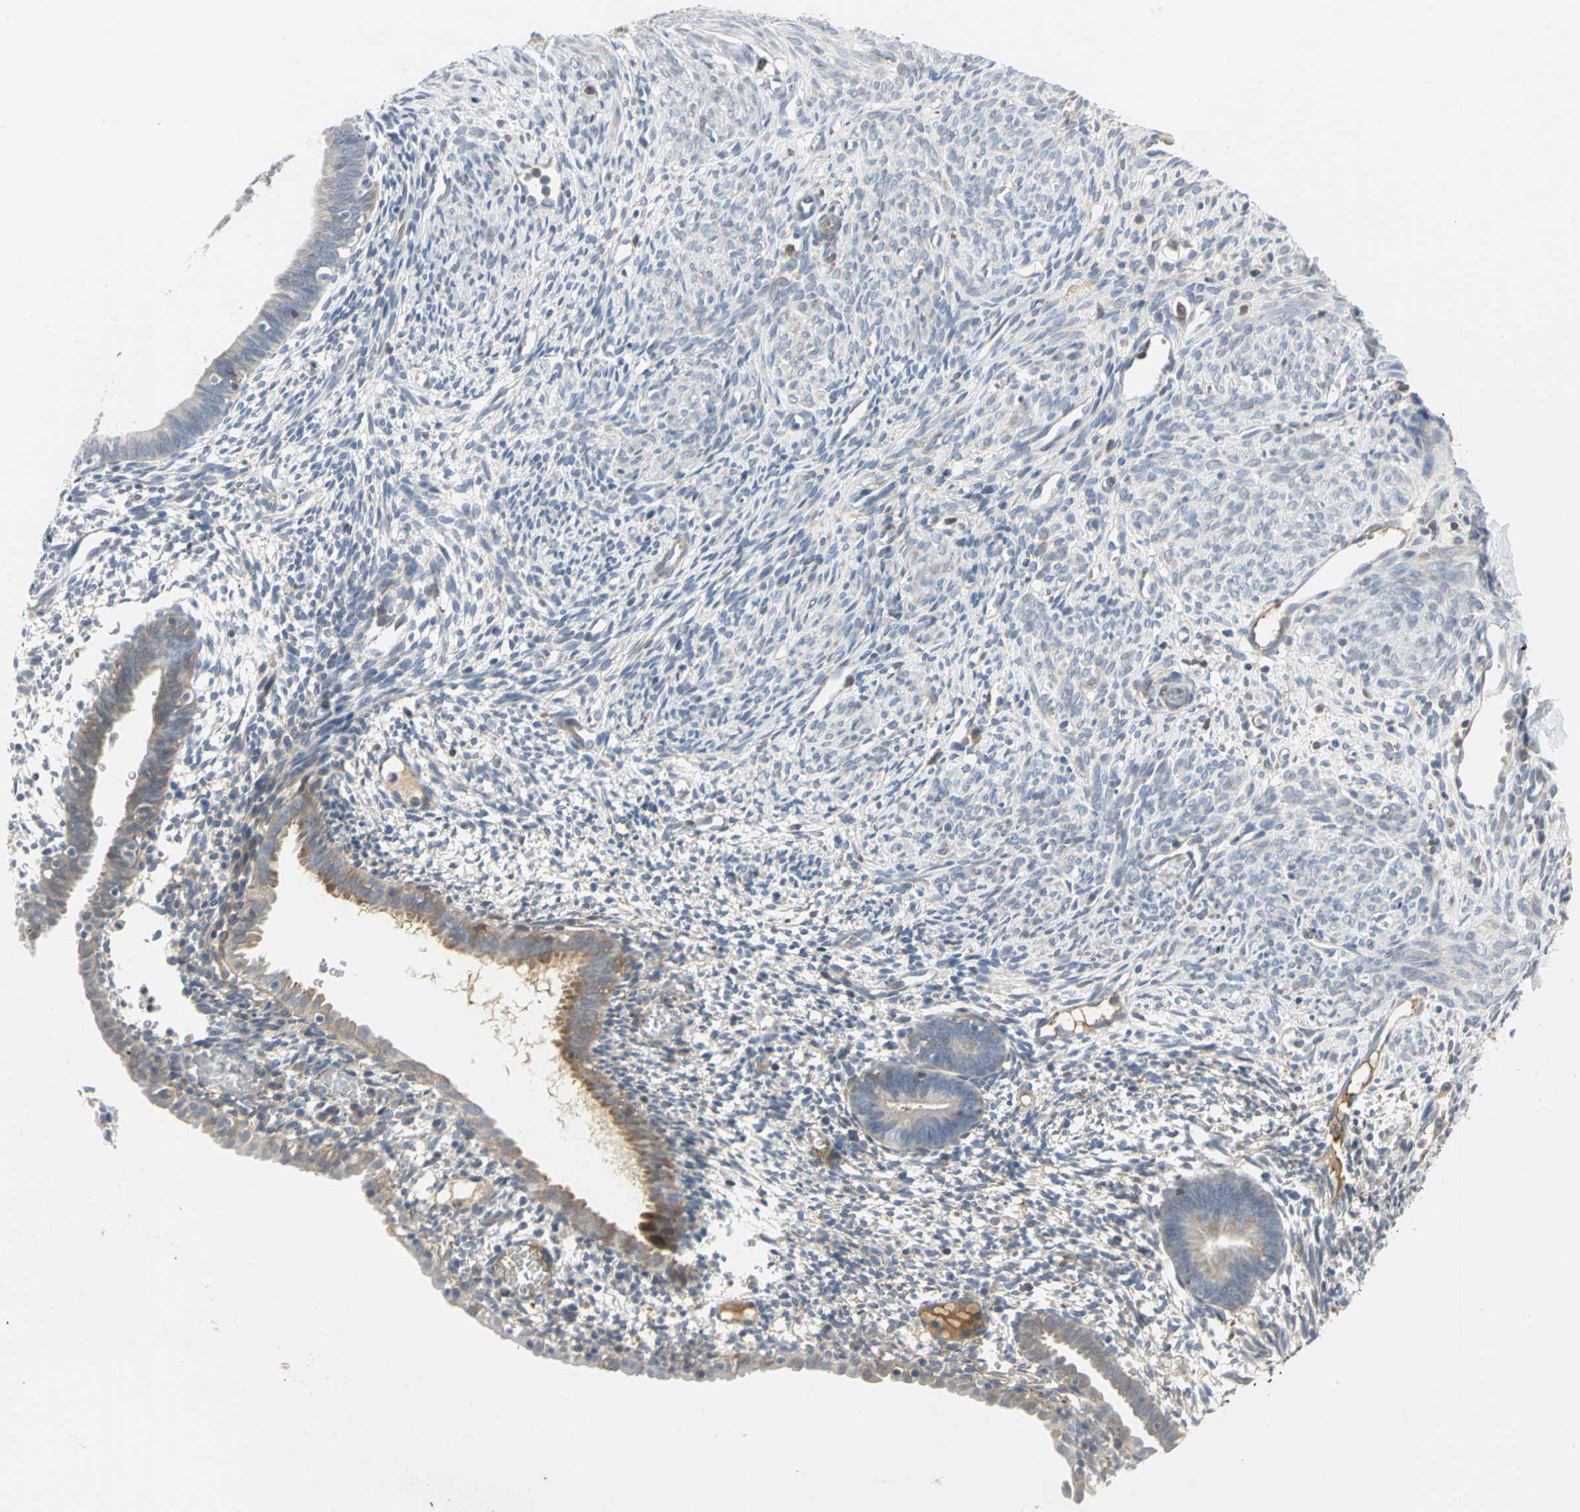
{"staining": {"intensity": "negative", "quantity": "none", "location": "none"}, "tissue": "endometrium", "cell_type": "Cells in endometrial stroma", "image_type": "normal", "snomed": [{"axis": "morphology", "description": "Normal tissue, NOS"}, {"axis": "morphology", "description": "Atrophy, NOS"}, {"axis": "topography", "description": "Uterus"}, {"axis": "topography", "description": "Endometrium"}], "caption": "This is an immunohistochemistry (IHC) photomicrograph of benign human endometrium. There is no positivity in cells in endometrial stroma.", "gene": "ZIC1", "patient": {"sex": "female", "age": 68}}